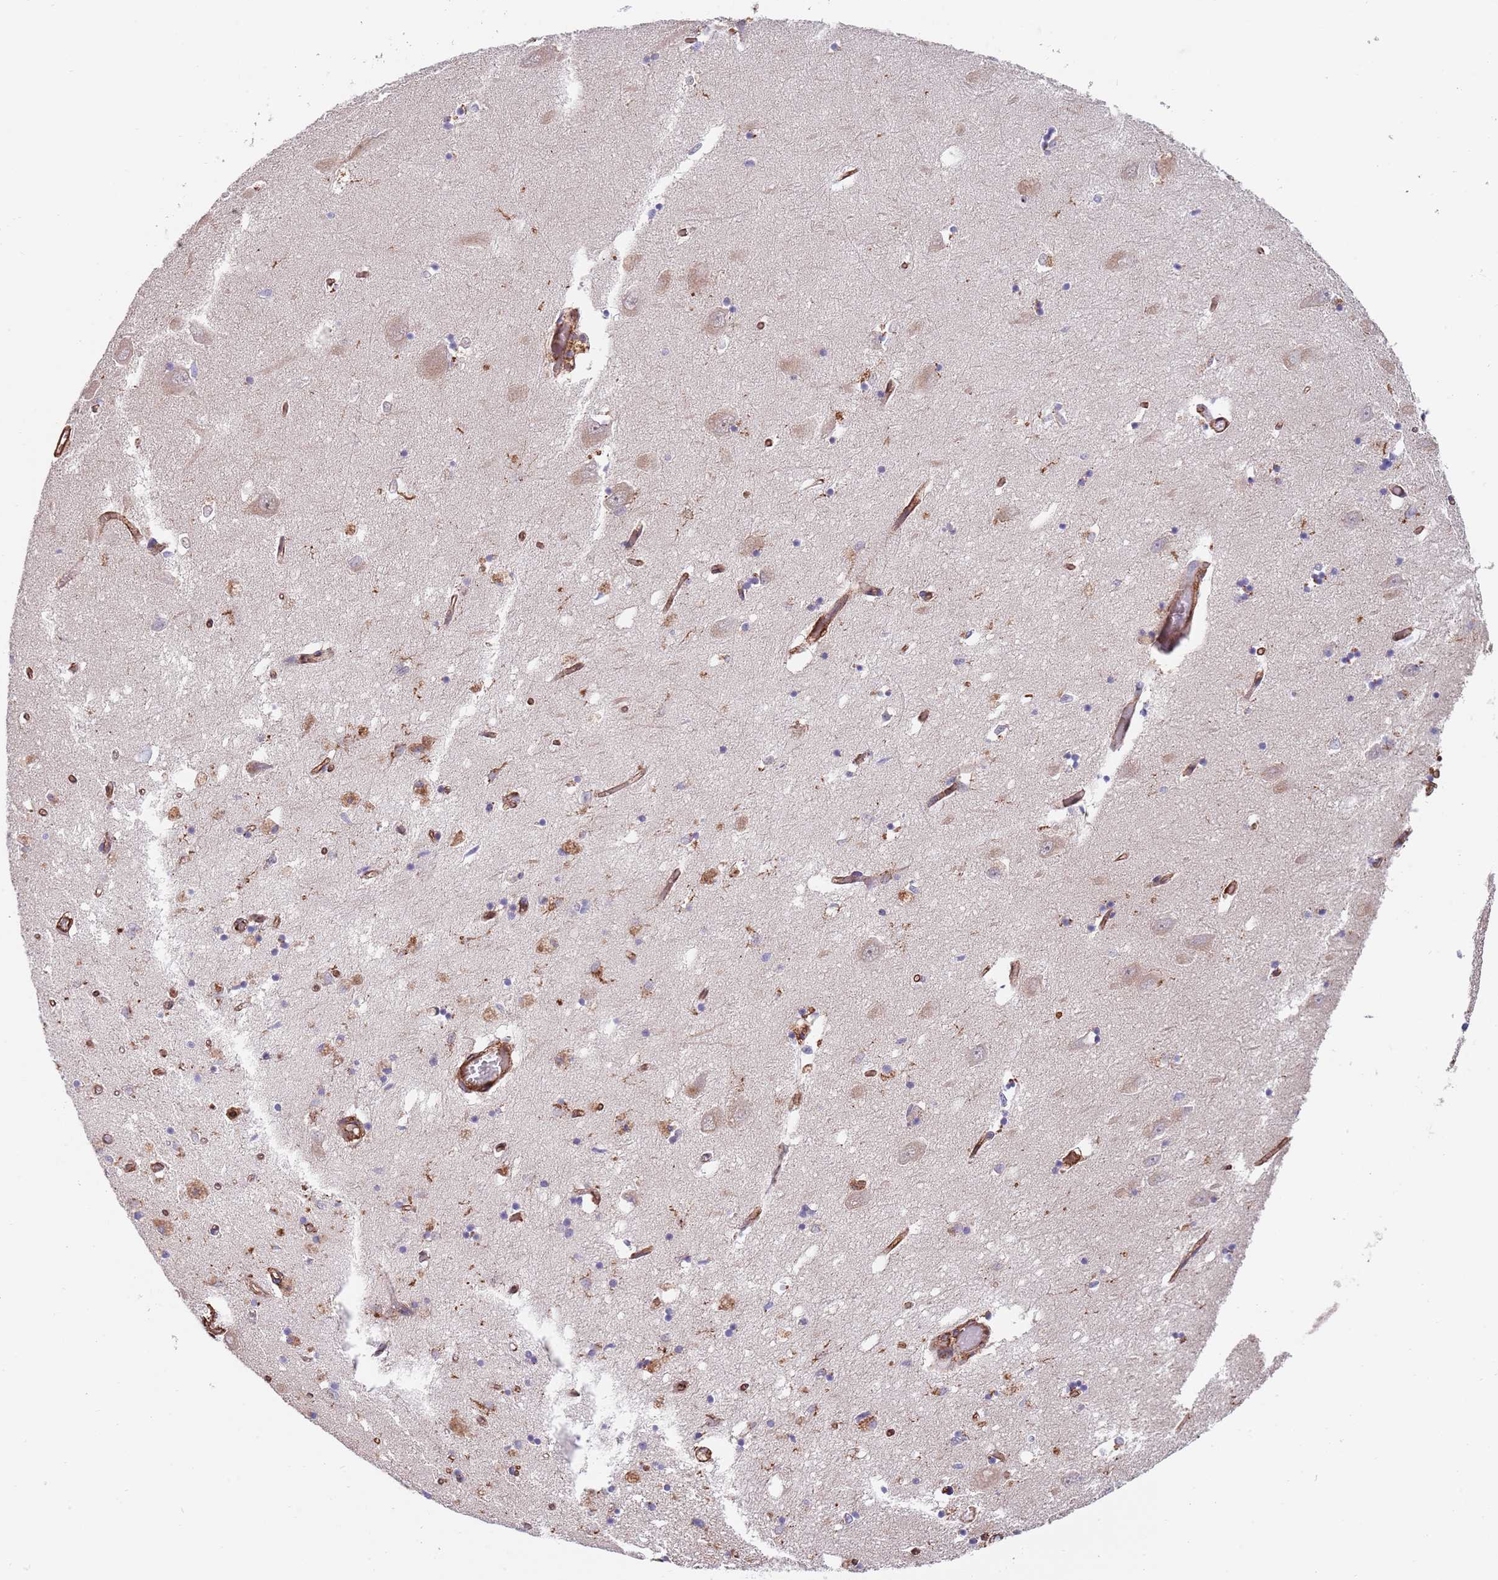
{"staining": {"intensity": "negative", "quantity": "none", "location": "none"}, "tissue": "hippocampus", "cell_type": "Glial cells", "image_type": "normal", "snomed": [{"axis": "morphology", "description": "Normal tissue, NOS"}, {"axis": "topography", "description": "Hippocampus"}], "caption": "Immunohistochemistry (IHC) of normal human hippocampus reveals no staining in glial cells.", "gene": "BPNT1", "patient": {"sex": "male", "age": 70}}